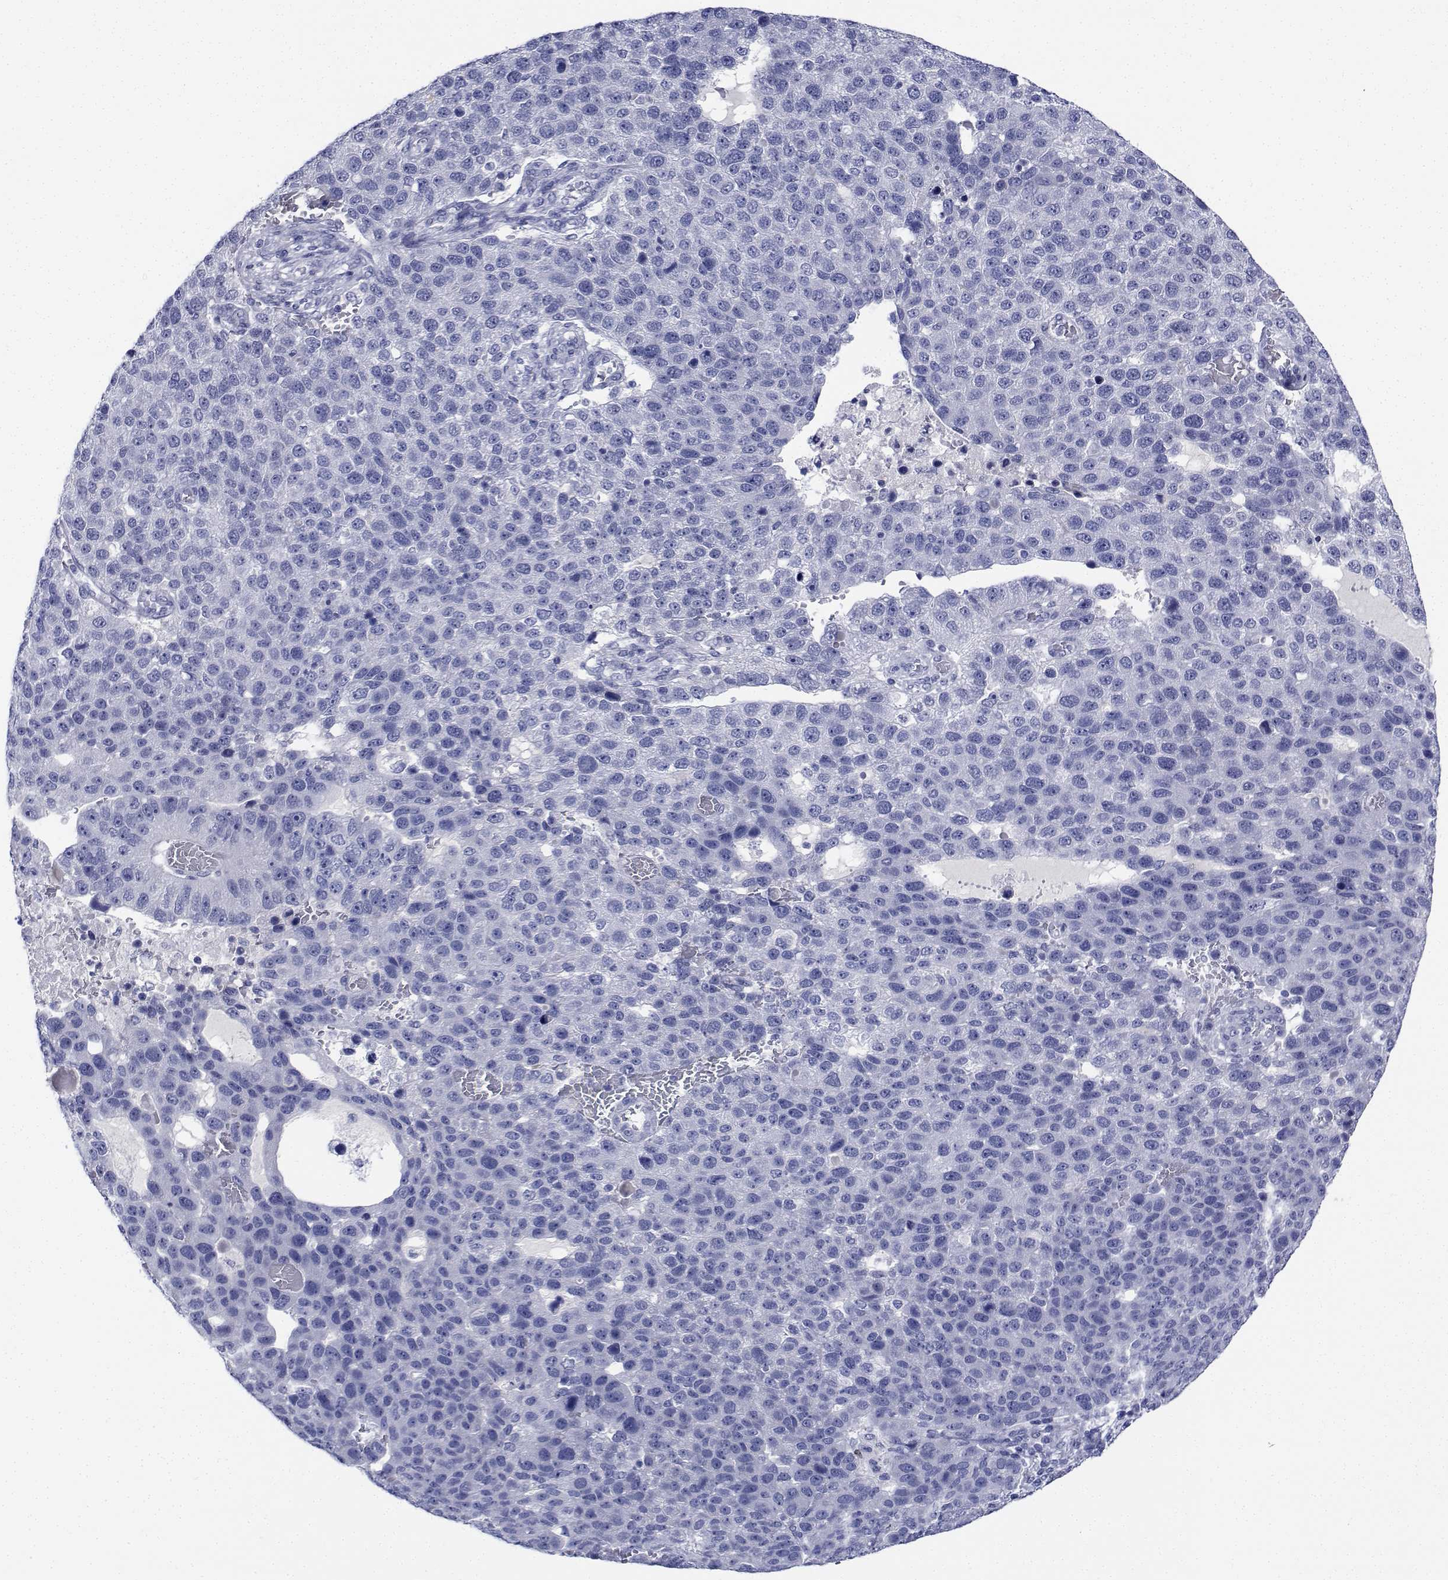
{"staining": {"intensity": "negative", "quantity": "none", "location": "none"}, "tissue": "pancreatic cancer", "cell_type": "Tumor cells", "image_type": "cancer", "snomed": [{"axis": "morphology", "description": "Adenocarcinoma, NOS"}, {"axis": "topography", "description": "Pancreas"}], "caption": "A micrograph of adenocarcinoma (pancreatic) stained for a protein shows no brown staining in tumor cells.", "gene": "PLXNA4", "patient": {"sex": "female", "age": 61}}